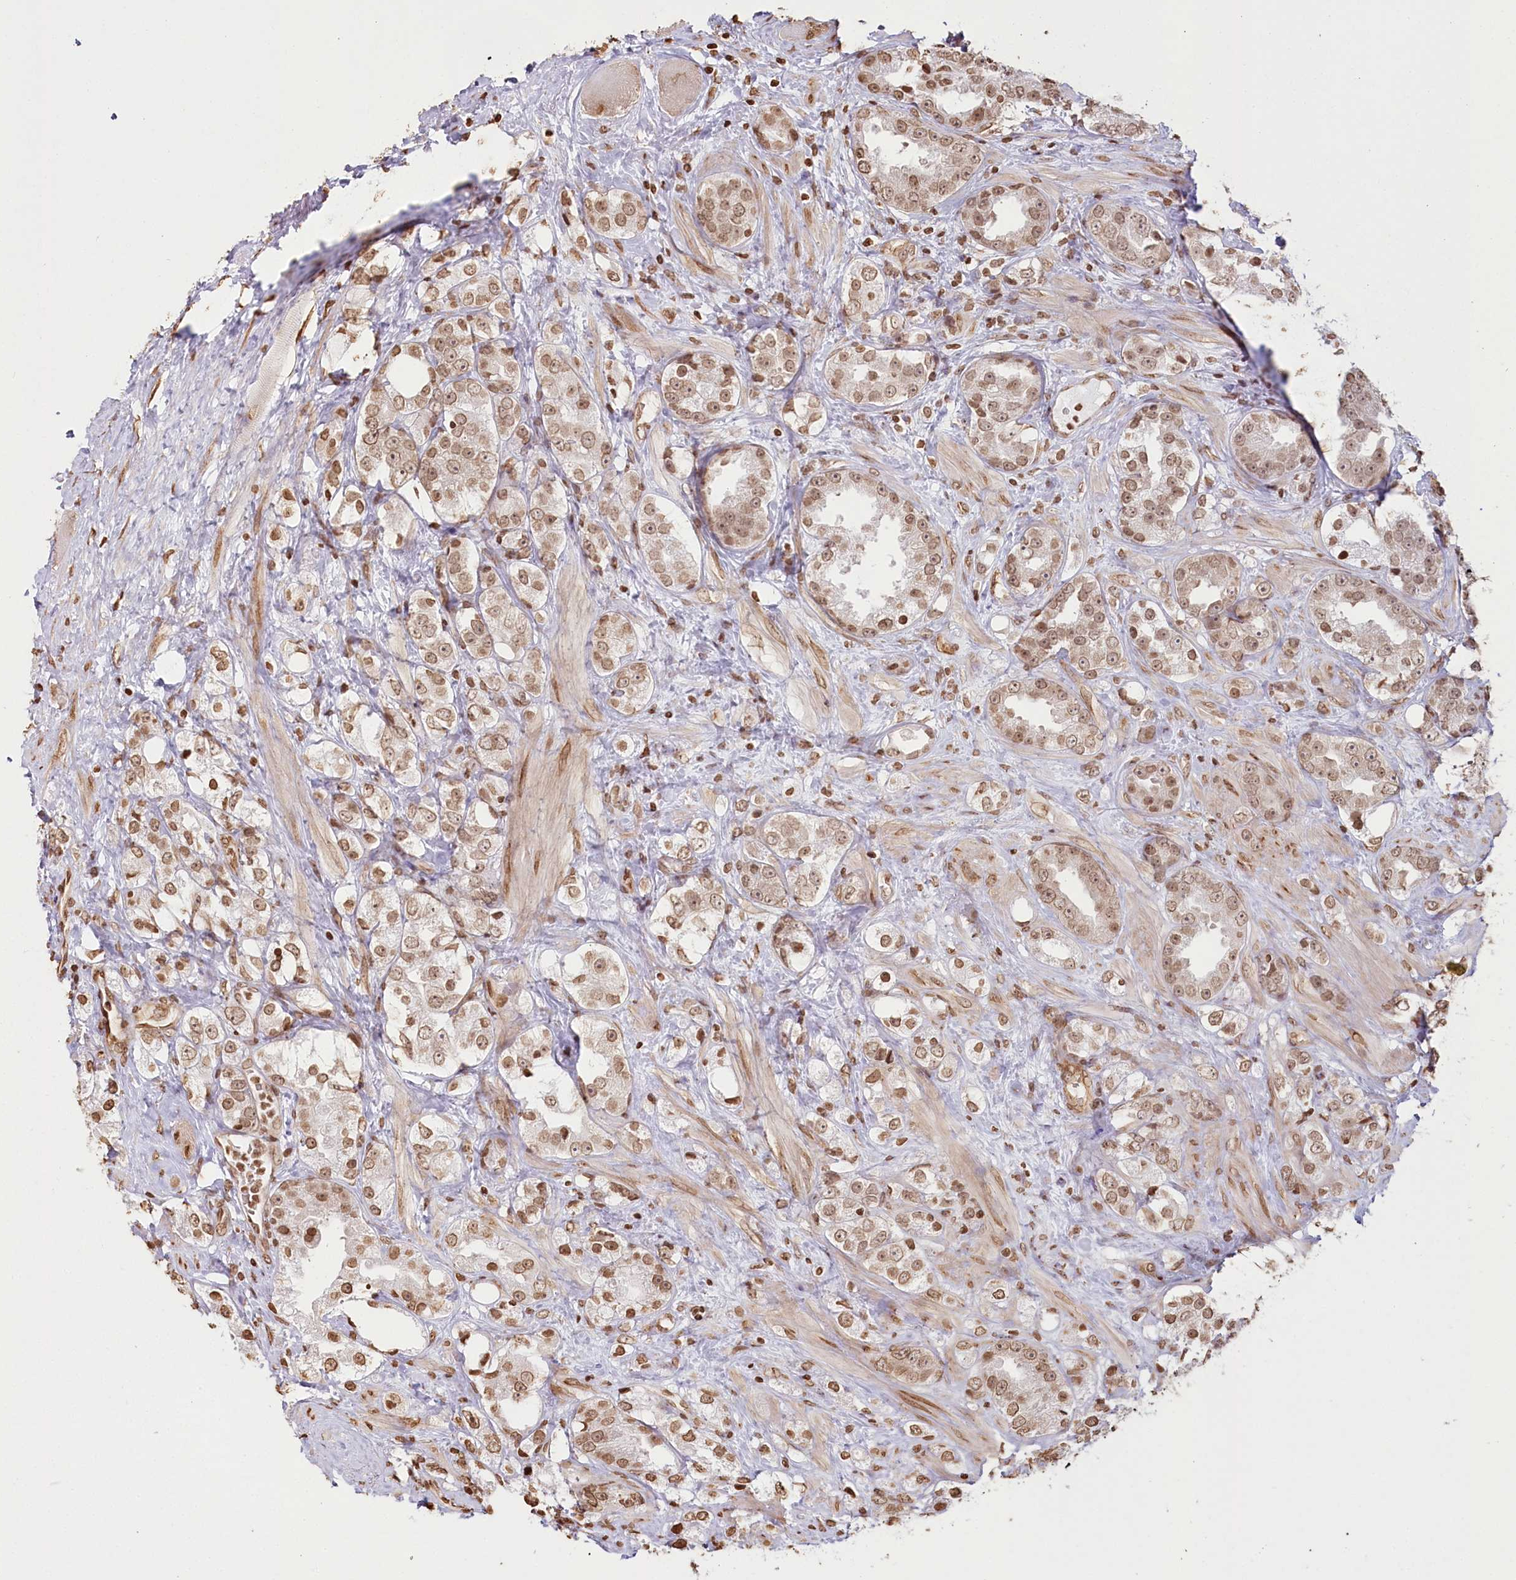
{"staining": {"intensity": "moderate", "quantity": ">75%", "location": "nuclear"}, "tissue": "prostate cancer", "cell_type": "Tumor cells", "image_type": "cancer", "snomed": [{"axis": "morphology", "description": "Adenocarcinoma, NOS"}, {"axis": "topography", "description": "Prostate"}], "caption": "Immunohistochemical staining of prostate adenocarcinoma shows medium levels of moderate nuclear protein staining in approximately >75% of tumor cells.", "gene": "FAM13A", "patient": {"sex": "male", "age": 79}}